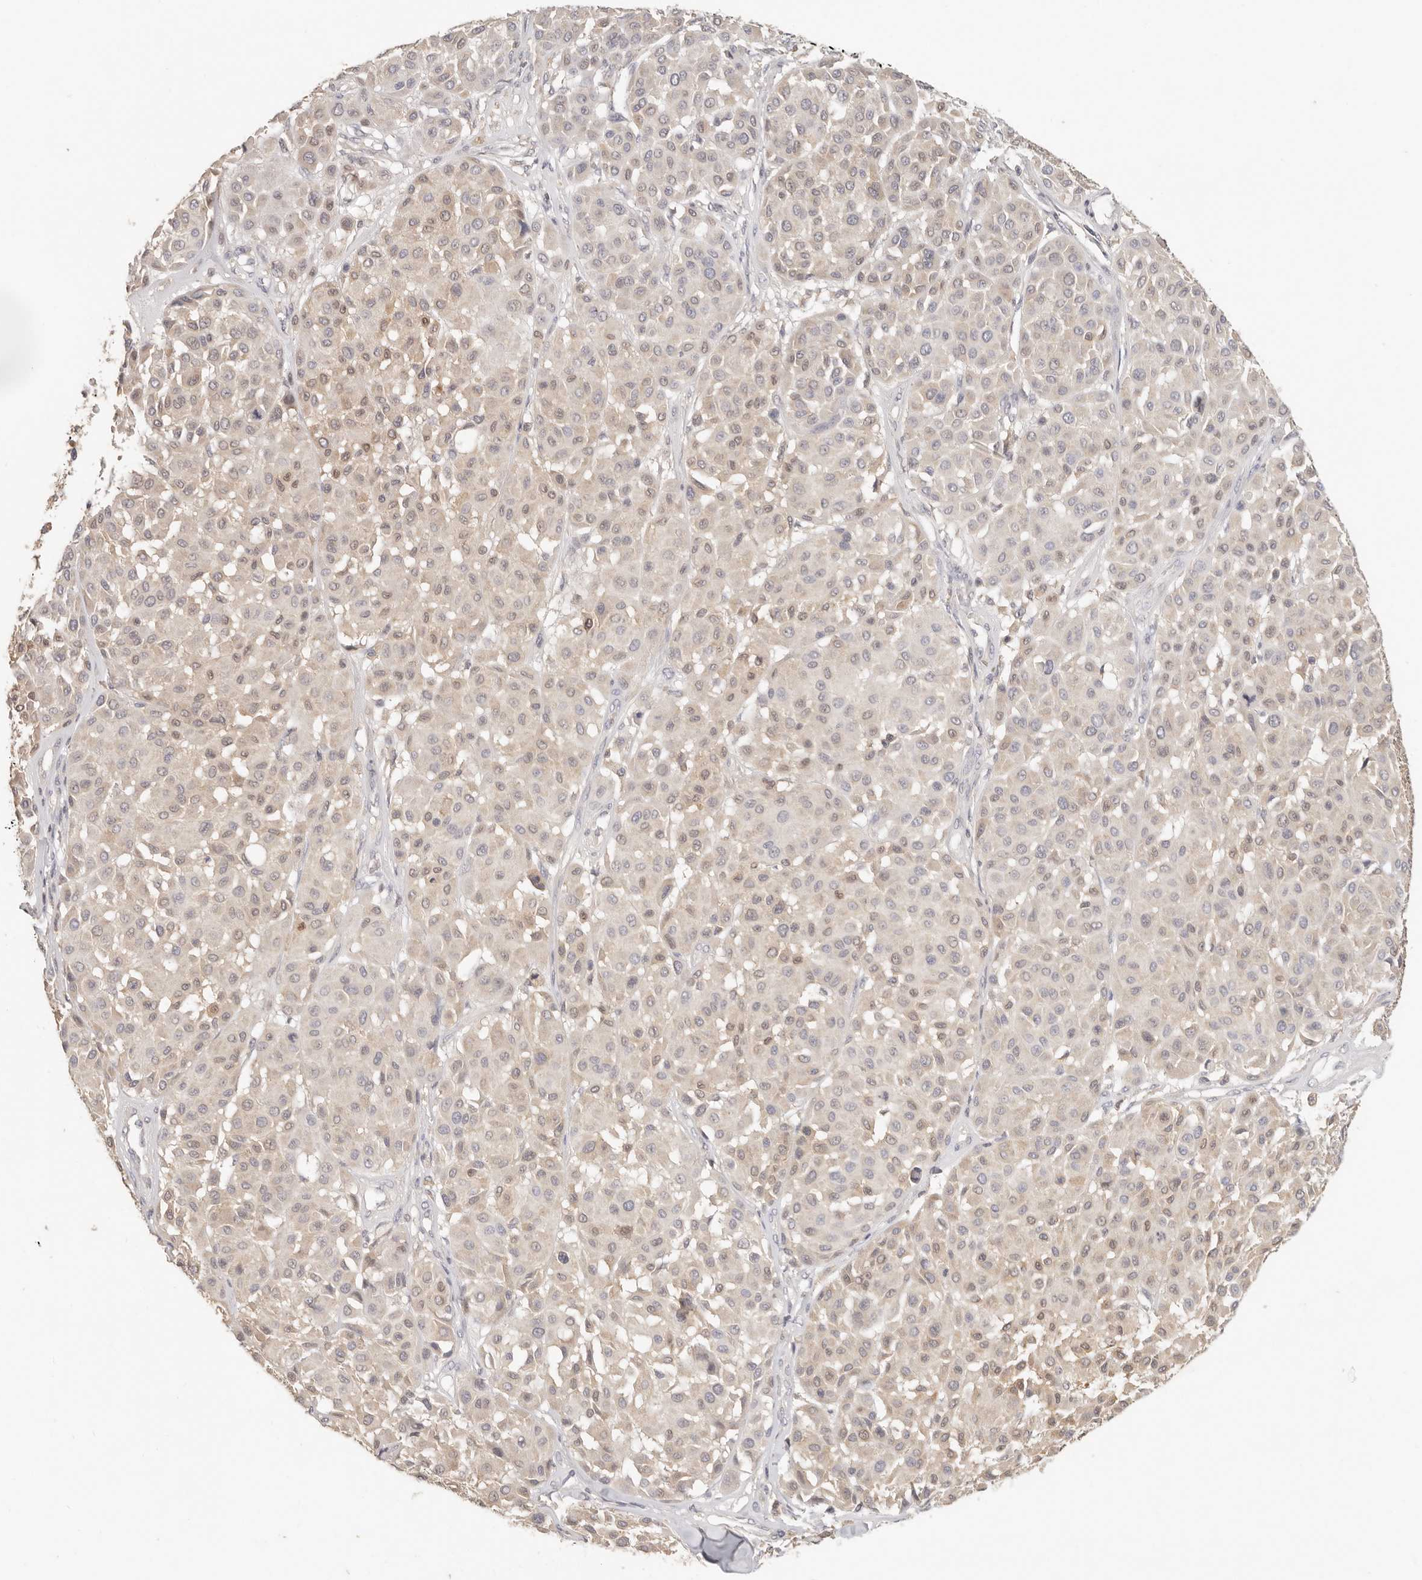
{"staining": {"intensity": "weak", "quantity": "<25%", "location": "nuclear"}, "tissue": "melanoma", "cell_type": "Tumor cells", "image_type": "cancer", "snomed": [{"axis": "morphology", "description": "Malignant melanoma, Metastatic site"}, {"axis": "topography", "description": "Soft tissue"}], "caption": "Melanoma was stained to show a protein in brown. There is no significant positivity in tumor cells.", "gene": "CSK", "patient": {"sex": "male", "age": 41}}